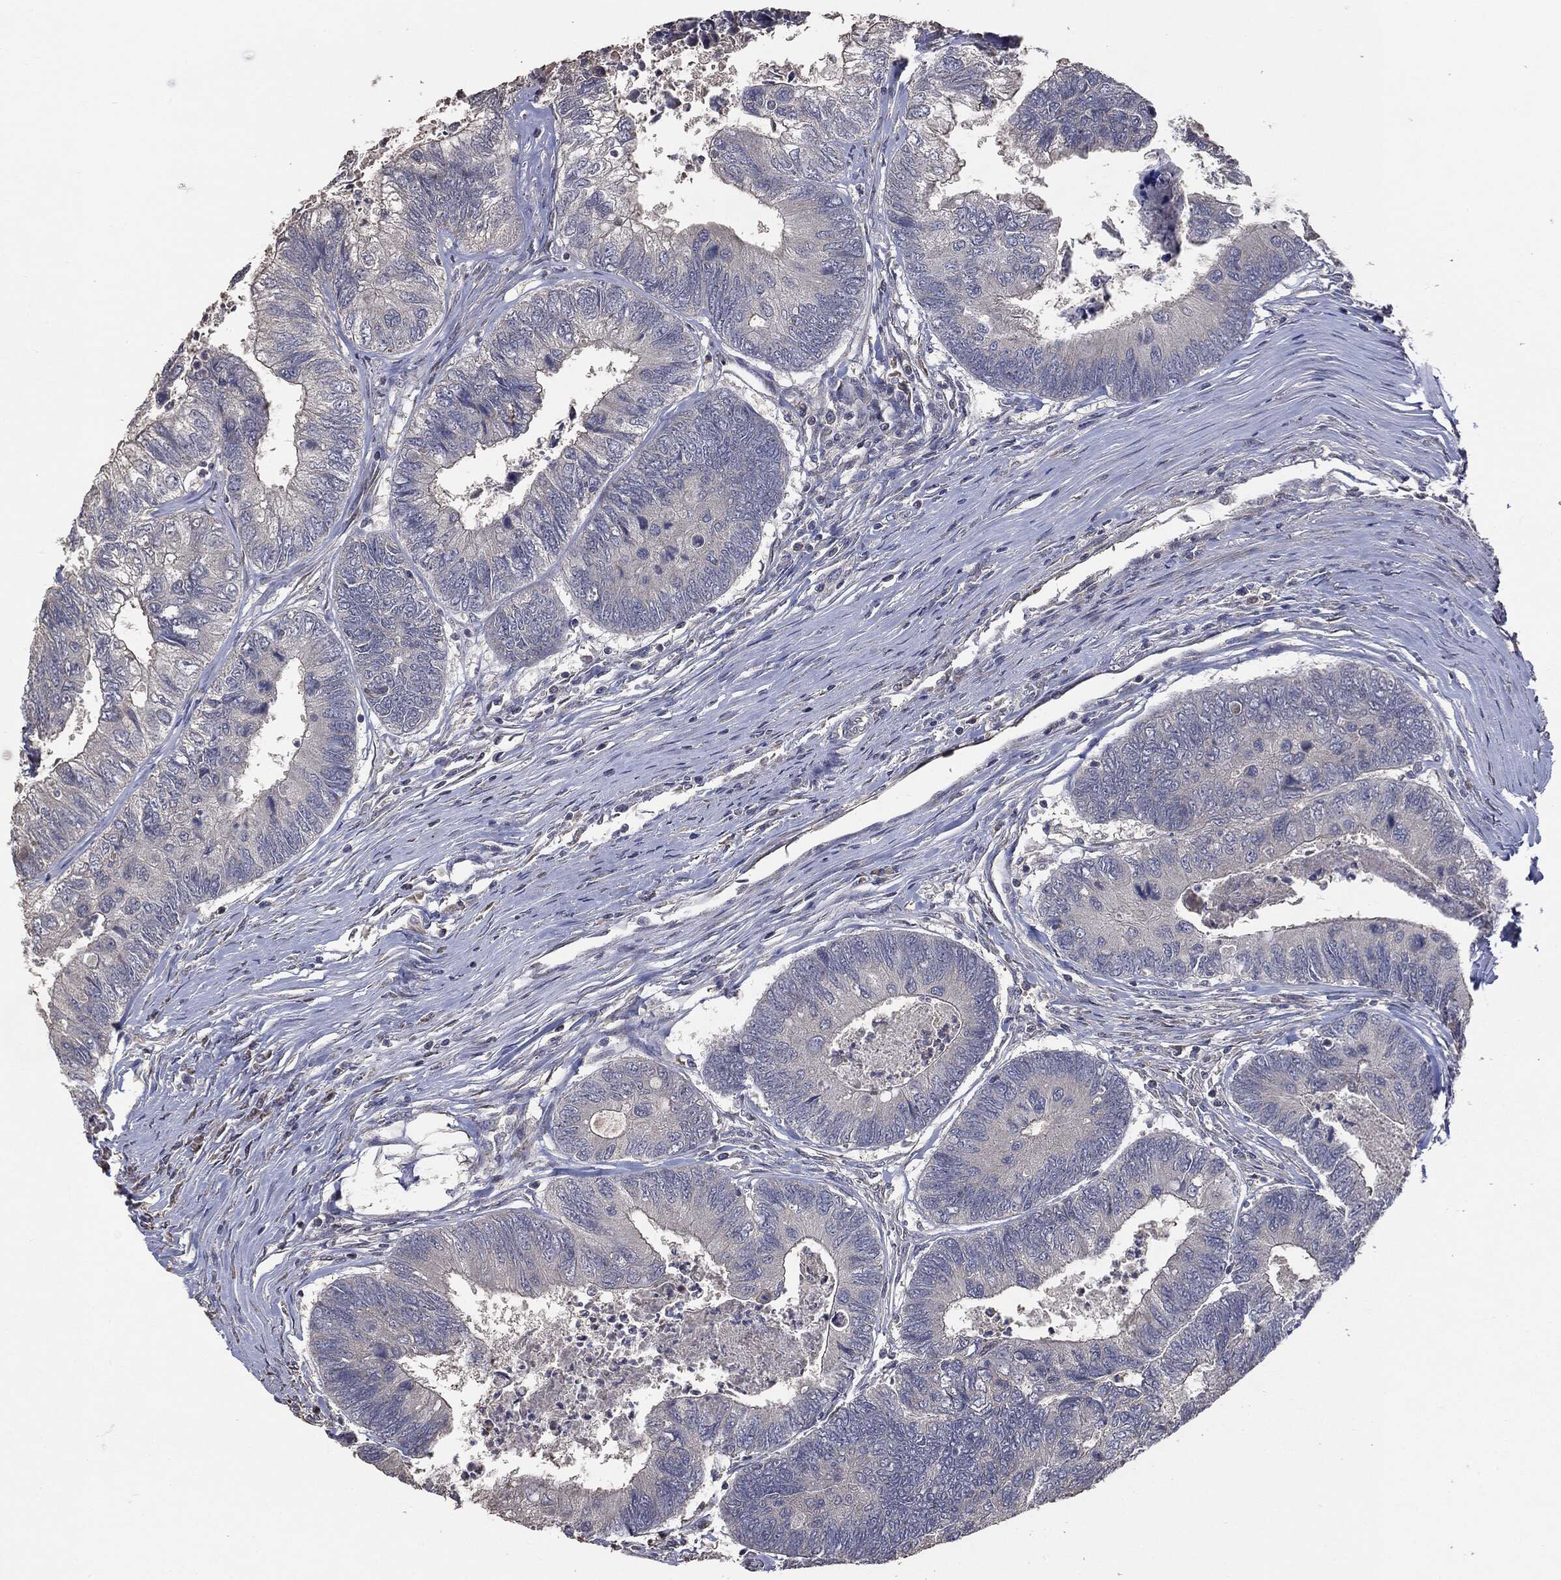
{"staining": {"intensity": "negative", "quantity": "none", "location": "none"}, "tissue": "colorectal cancer", "cell_type": "Tumor cells", "image_type": "cancer", "snomed": [{"axis": "morphology", "description": "Adenocarcinoma, NOS"}, {"axis": "topography", "description": "Colon"}], "caption": "IHC micrograph of neoplastic tissue: human colorectal cancer stained with DAB (3,3'-diaminobenzidine) demonstrates no significant protein expression in tumor cells.", "gene": "MTOR", "patient": {"sex": "female", "age": 67}}